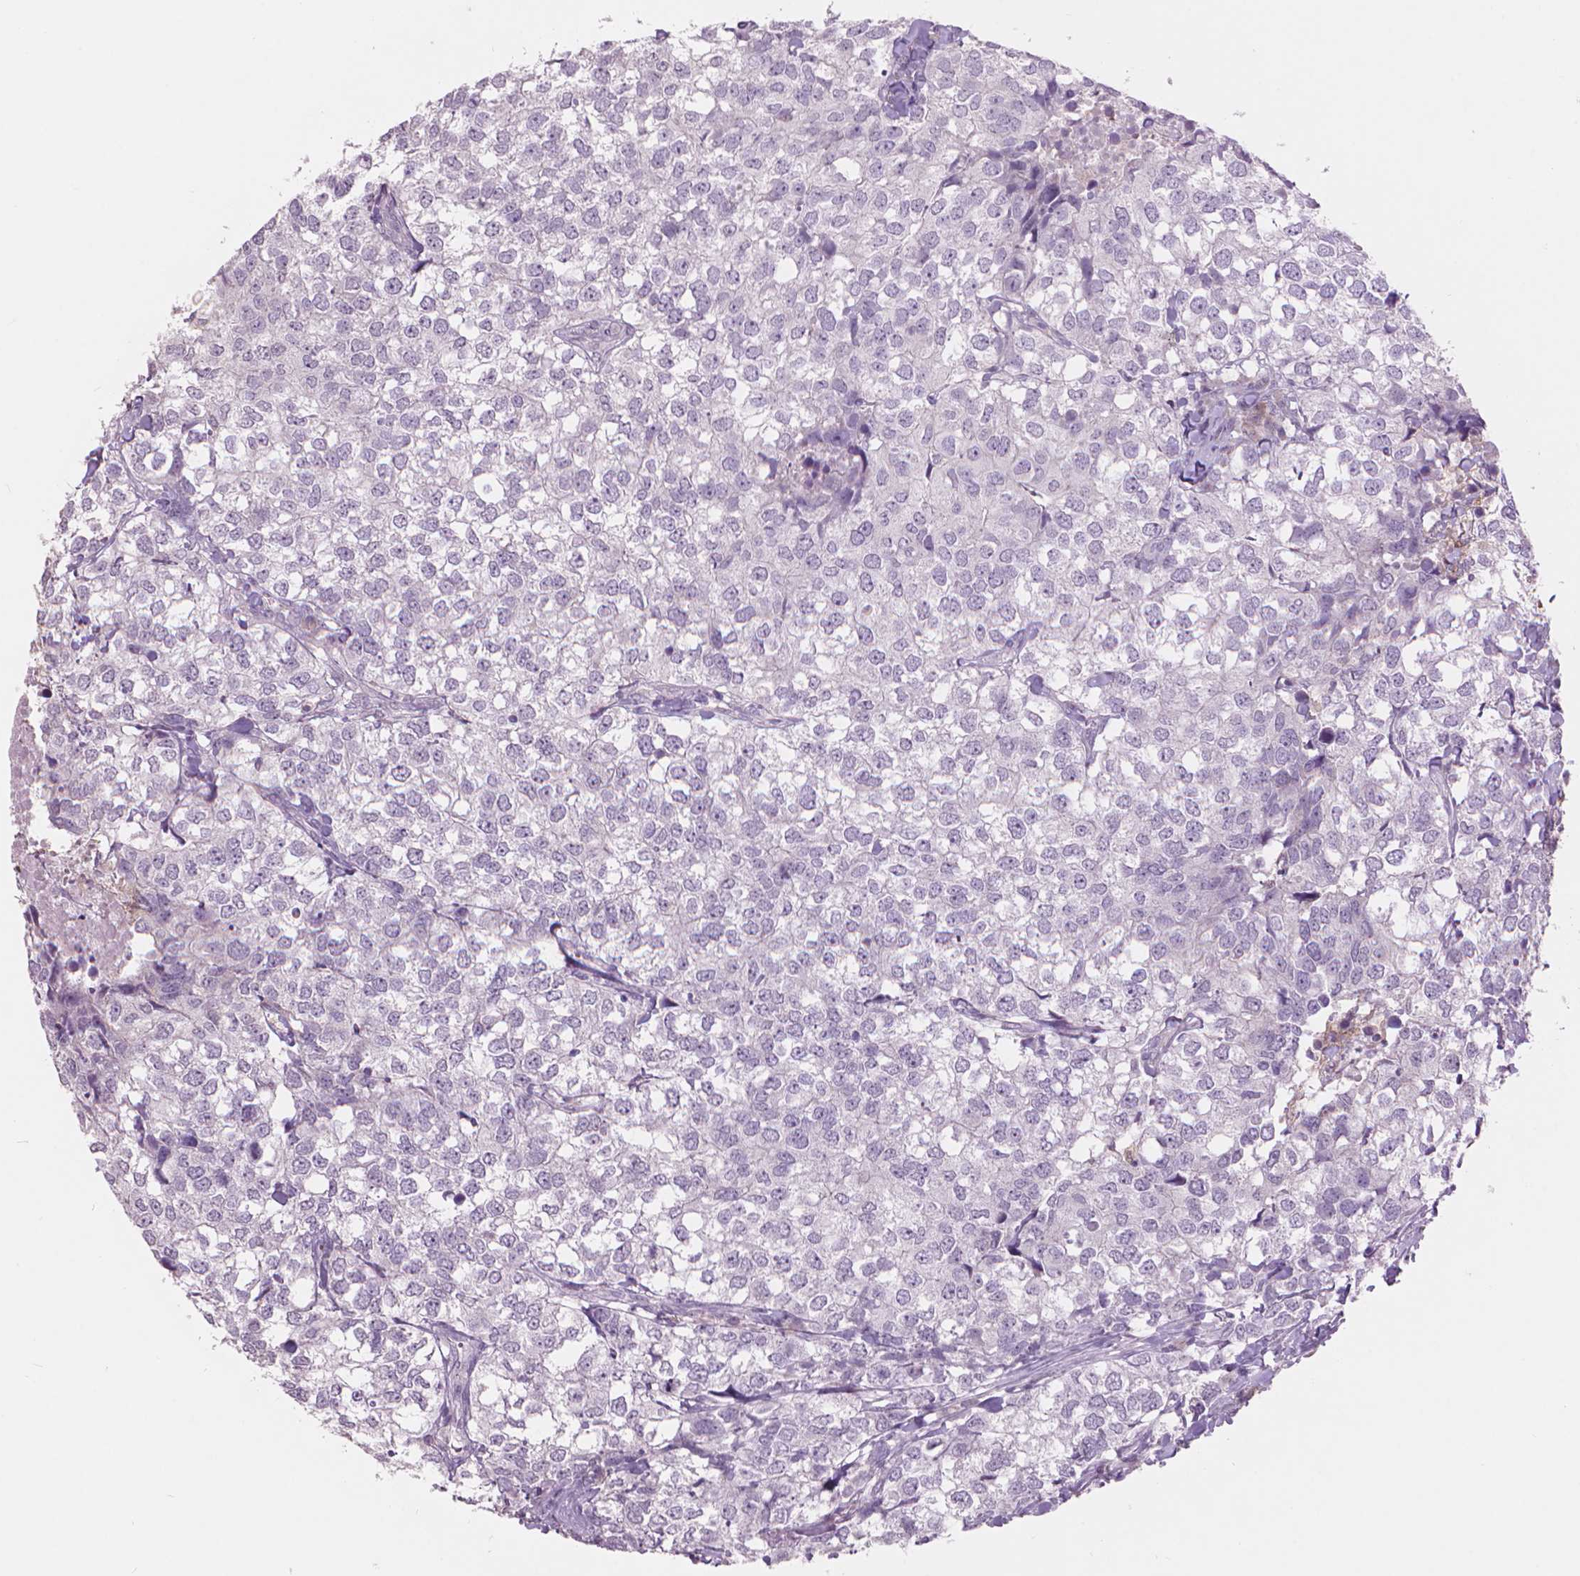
{"staining": {"intensity": "negative", "quantity": "none", "location": "none"}, "tissue": "breast cancer", "cell_type": "Tumor cells", "image_type": "cancer", "snomed": [{"axis": "morphology", "description": "Duct carcinoma"}, {"axis": "topography", "description": "Breast"}], "caption": "High power microscopy micrograph of an immunohistochemistry (IHC) image of intraductal carcinoma (breast), revealing no significant positivity in tumor cells.", "gene": "ENO2", "patient": {"sex": "female", "age": 30}}